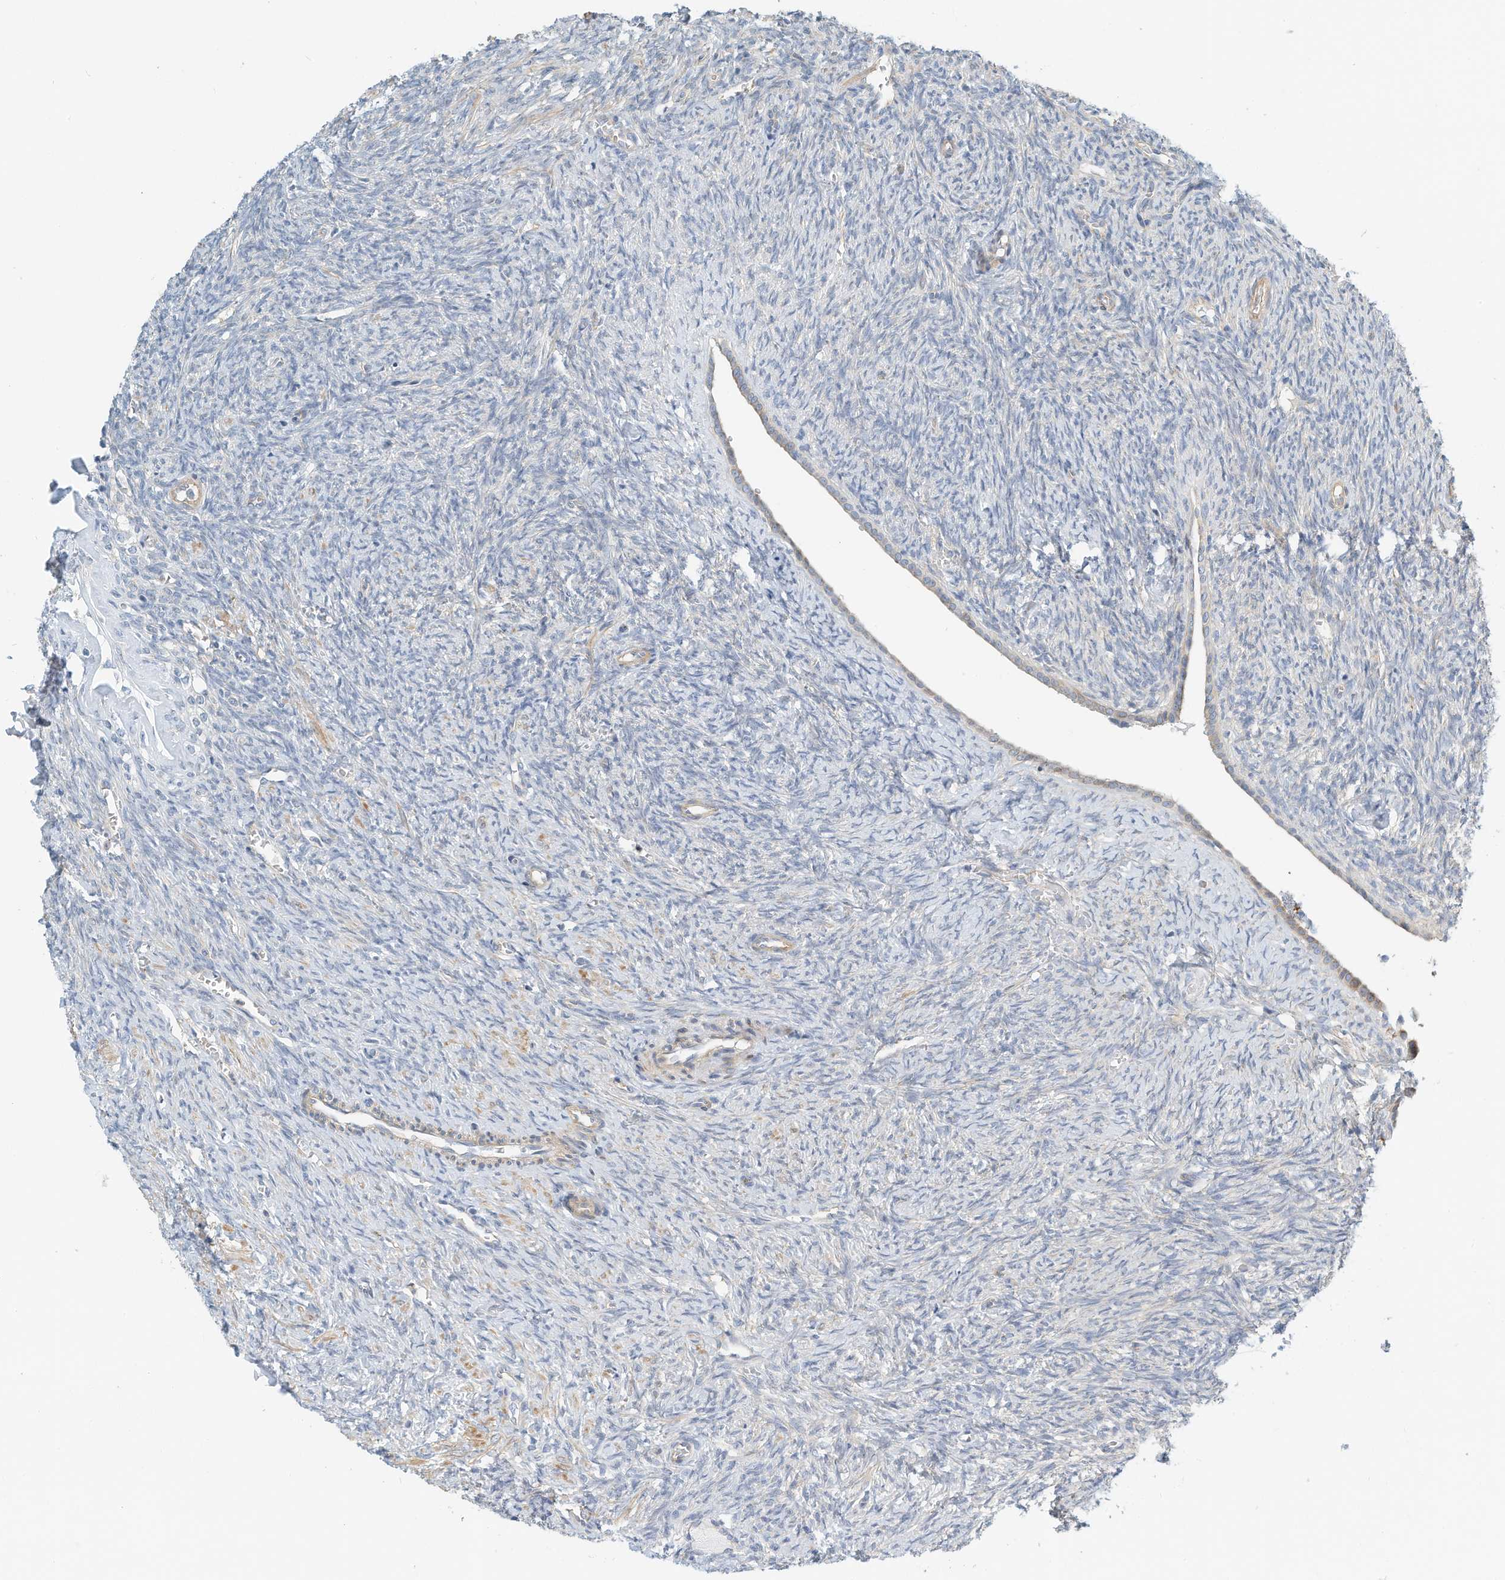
{"staining": {"intensity": "negative", "quantity": "none", "location": "none"}, "tissue": "ovary", "cell_type": "Ovarian stroma cells", "image_type": "normal", "snomed": [{"axis": "morphology", "description": "Normal tissue, NOS"}, {"axis": "topography", "description": "Ovary"}], "caption": "Immunohistochemistry (IHC) micrograph of benign ovary: human ovary stained with DAB exhibits no significant protein staining in ovarian stroma cells.", "gene": "MICAL1", "patient": {"sex": "female", "age": 41}}